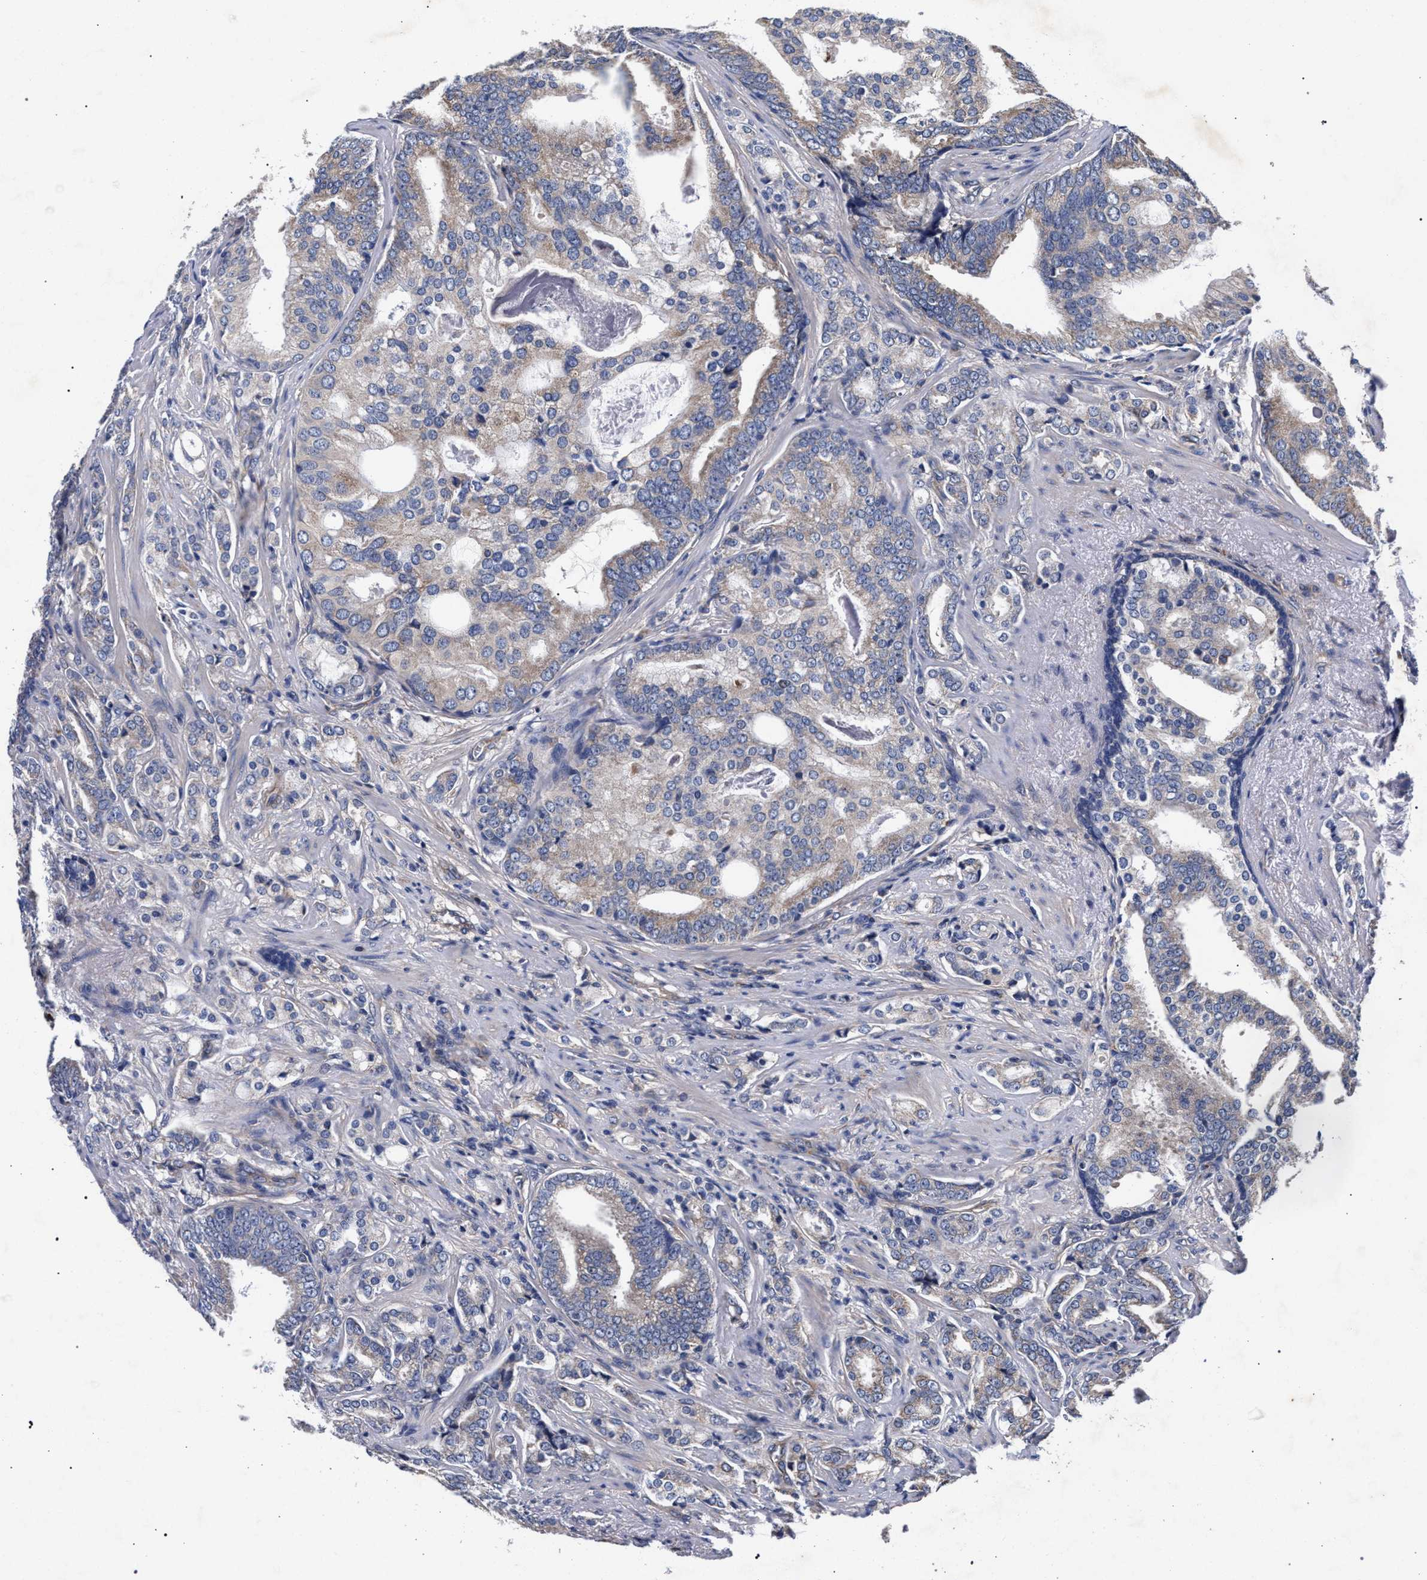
{"staining": {"intensity": "weak", "quantity": "25%-75%", "location": "cytoplasmic/membranous"}, "tissue": "prostate cancer", "cell_type": "Tumor cells", "image_type": "cancer", "snomed": [{"axis": "morphology", "description": "Adenocarcinoma, Low grade"}, {"axis": "topography", "description": "Prostate"}], "caption": "Immunohistochemistry of human prostate adenocarcinoma (low-grade) exhibits low levels of weak cytoplasmic/membranous expression in approximately 25%-75% of tumor cells. Nuclei are stained in blue.", "gene": "CFAP95", "patient": {"sex": "male", "age": 58}}